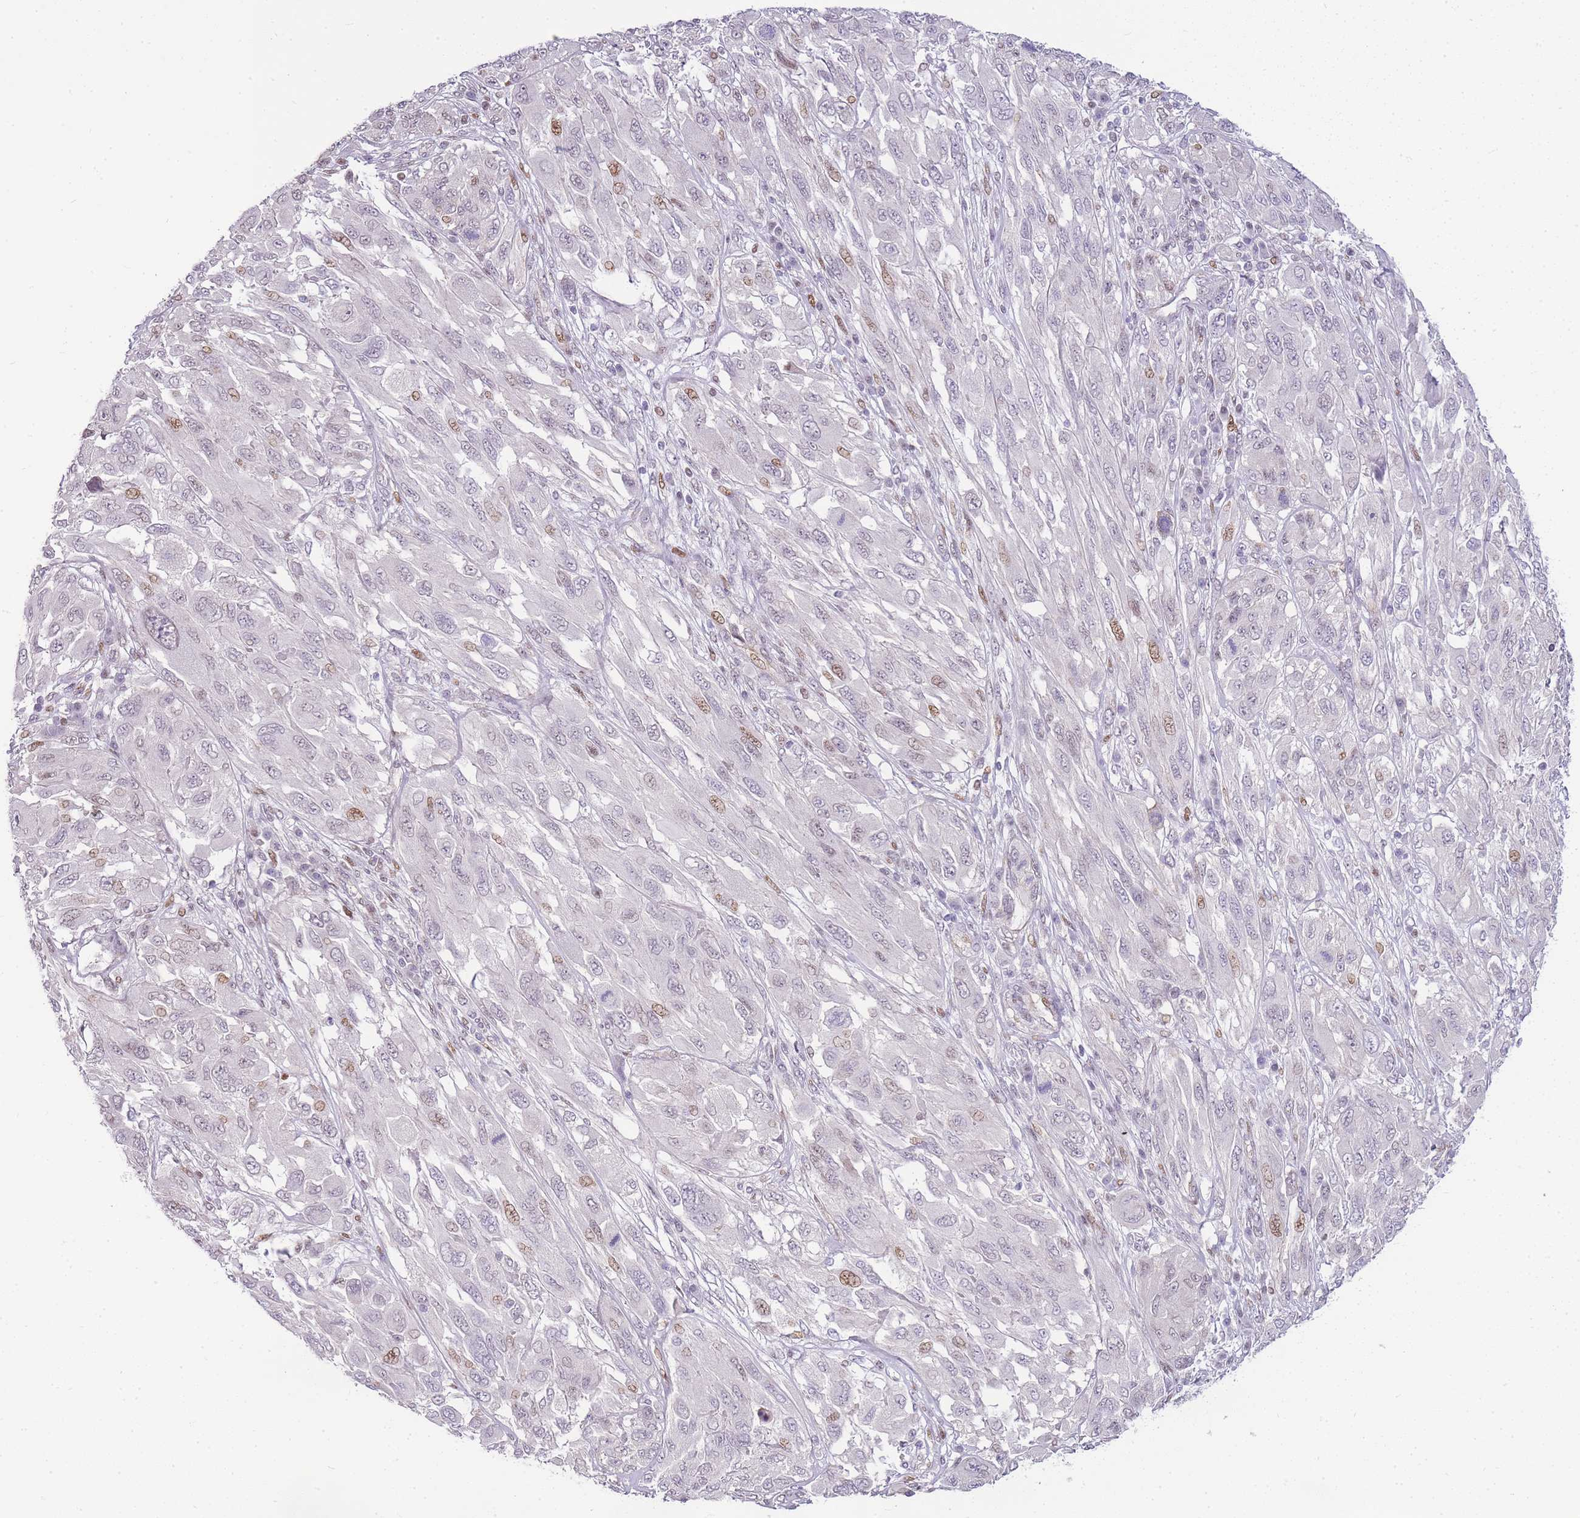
{"staining": {"intensity": "moderate", "quantity": "<25%", "location": "nuclear"}, "tissue": "melanoma", "cell_type": "Tumor cells", "image_type": "cancer", "snomed": [{"axis": "morphology", "description": "Malignant melanoma, NOS"}, {"axis": "topography", "description": "Skin"}], "caption": "Protein analysis of melanoma tissue demonstrates moderate nuclear expression in about <25% of tumor cells.", "gene": "CLBA1", "patient": {"sex": "female", "age": 91}}